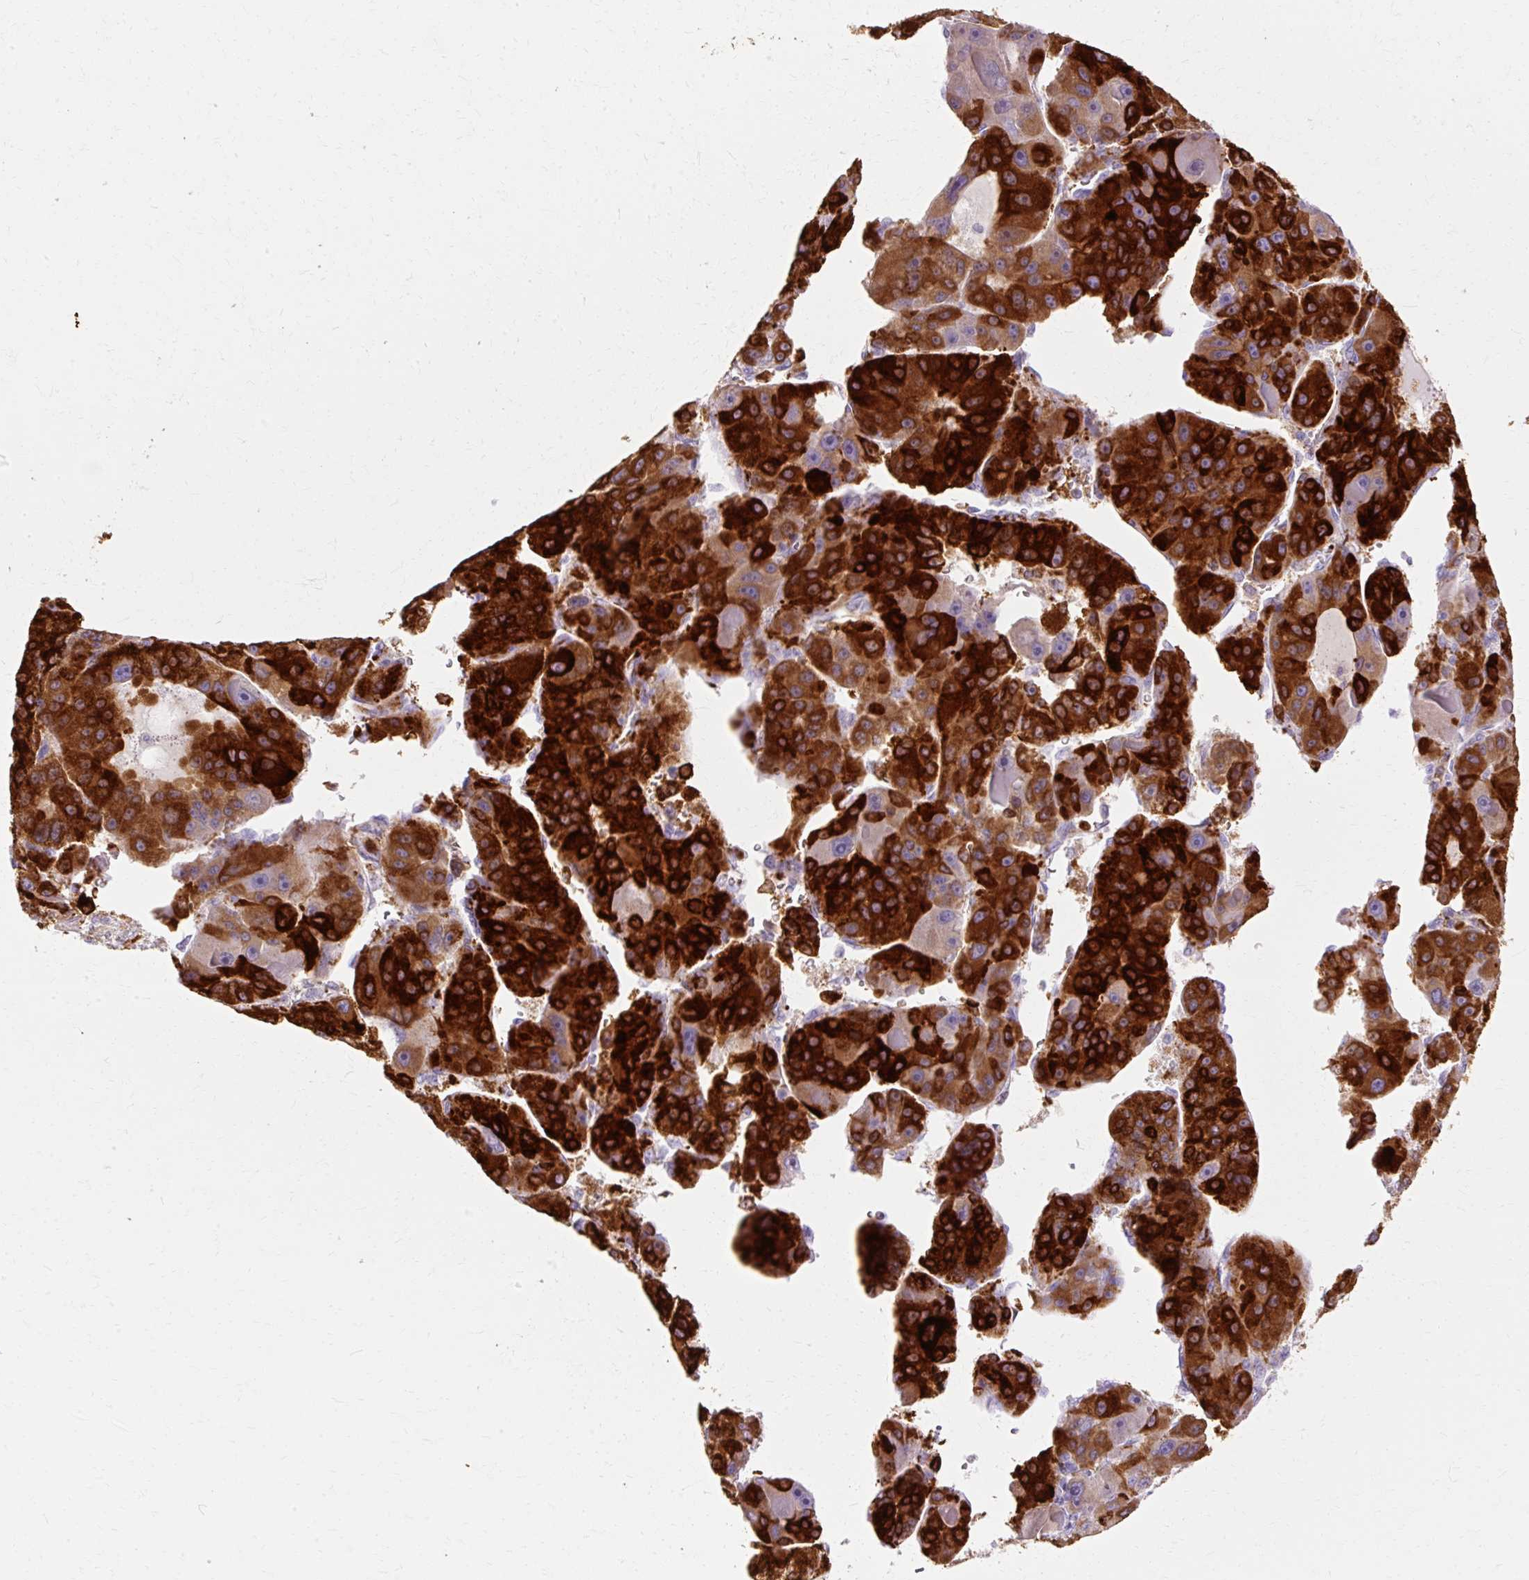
{"staining": {"intensity": "strong", "quantity": ">75%", "location": "cytoplasmic/membranous"}, "tissue": "liver cancer", "cell_type": "Tumor cells", "image_type": "cancer", "snomed": [{"axis": "morphology", "description": "Carcinoma, Hepatocellular, NOS"}, {"axis": "topography", "description": "Liver"}], "caption": "This is an image of immunohistochemistry staining of liver cancer (hepatocellular carcinoma), which shows strong positivity in the cytoplasmic/membranous of tumor cells.", "gene": "HSD11B1", "patient": {"sex": "male", "age": 76}}